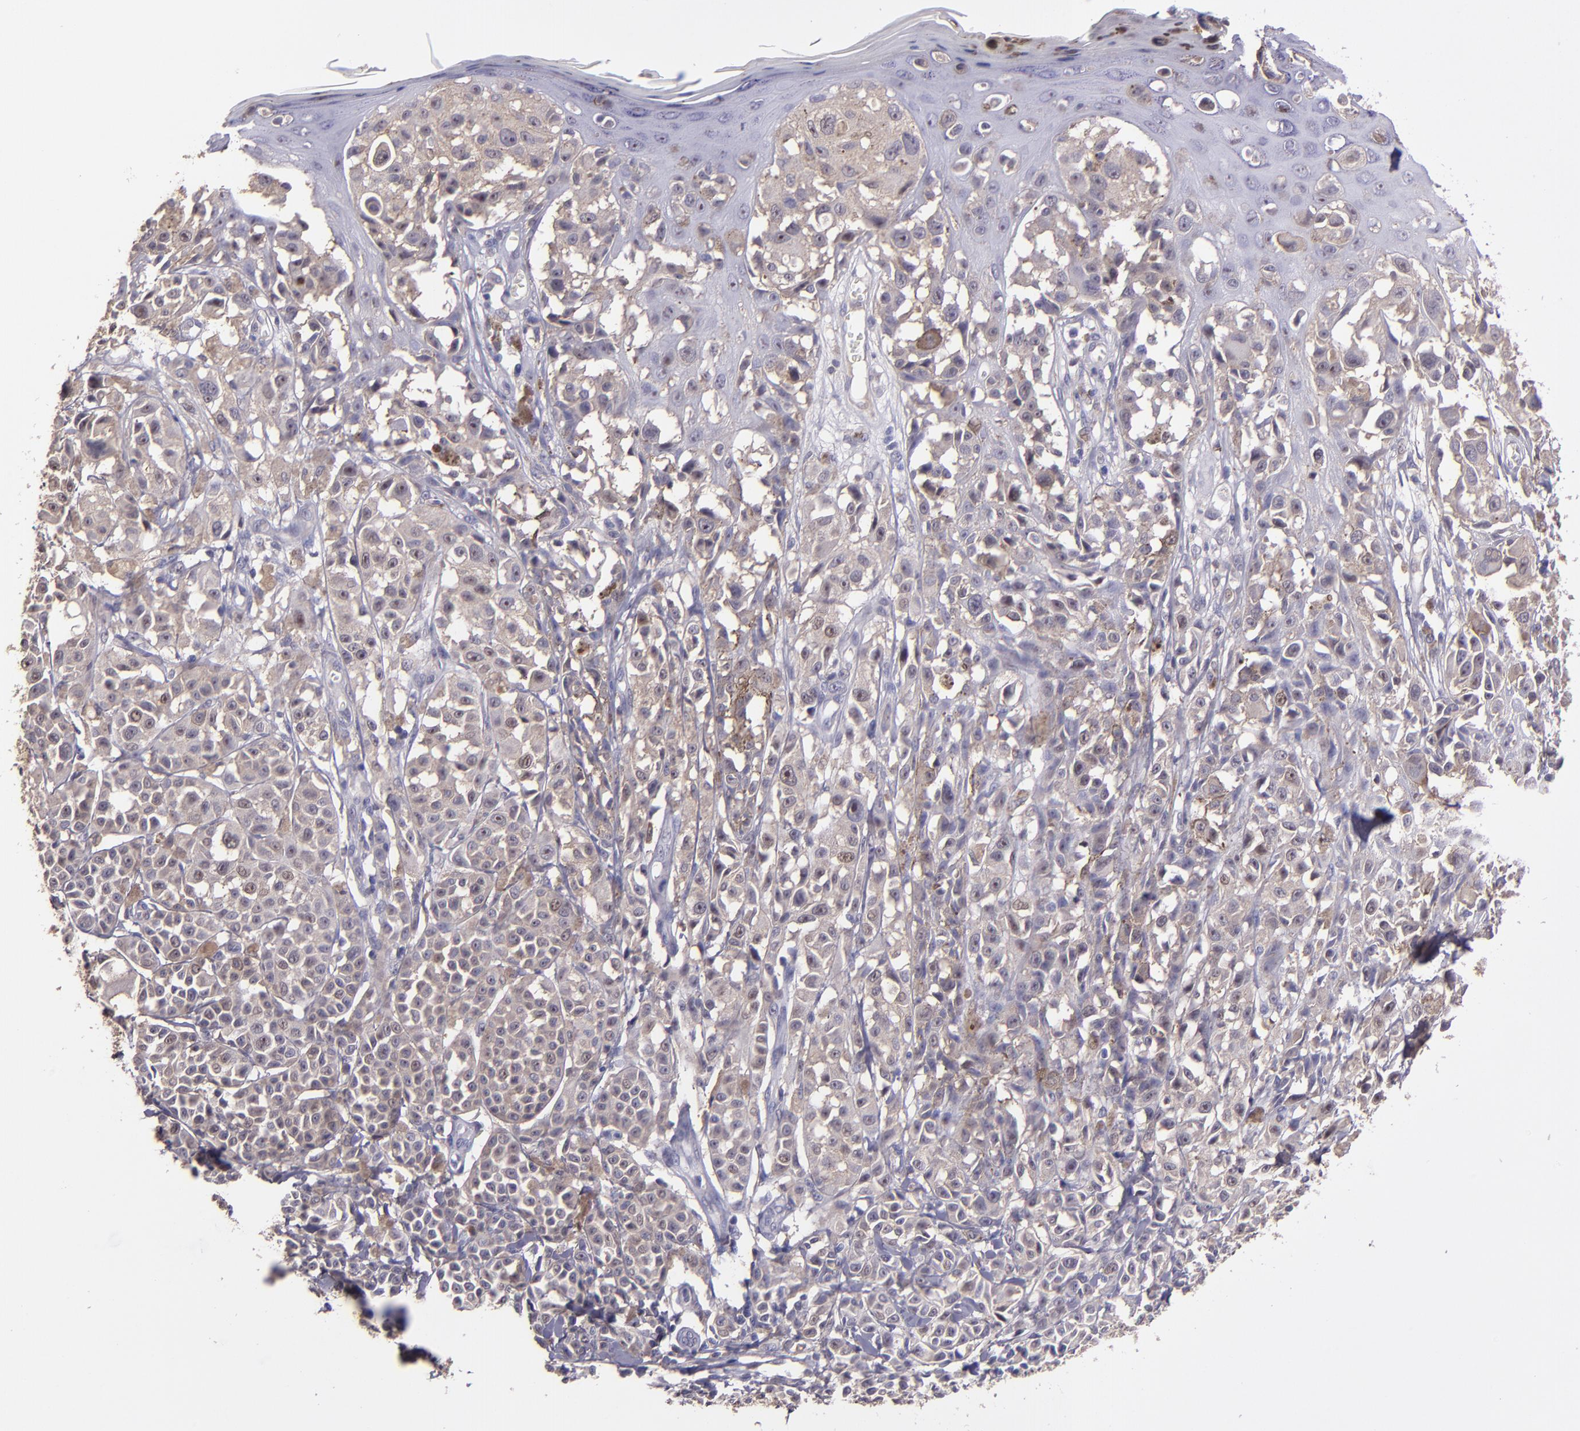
{"staining": {"intensity": "weak", "quantity": ">75%", "location": "cytoplasmic/membranous"}, "tissue": "melanoma", "cell_type": "Tumor cells", "image_type": "cancer", "snomed": [{"axis": "morphology", "description": "Malignant melanoma, NOS"}, {"axis": "topography", "description": "Skin"}], "caption": "Malignant melanoma stained with a protein marker demonstrates weak staining in tumor cells.", "gene": "PAPPA", "patient": {"sex": "female", "age": 38}}